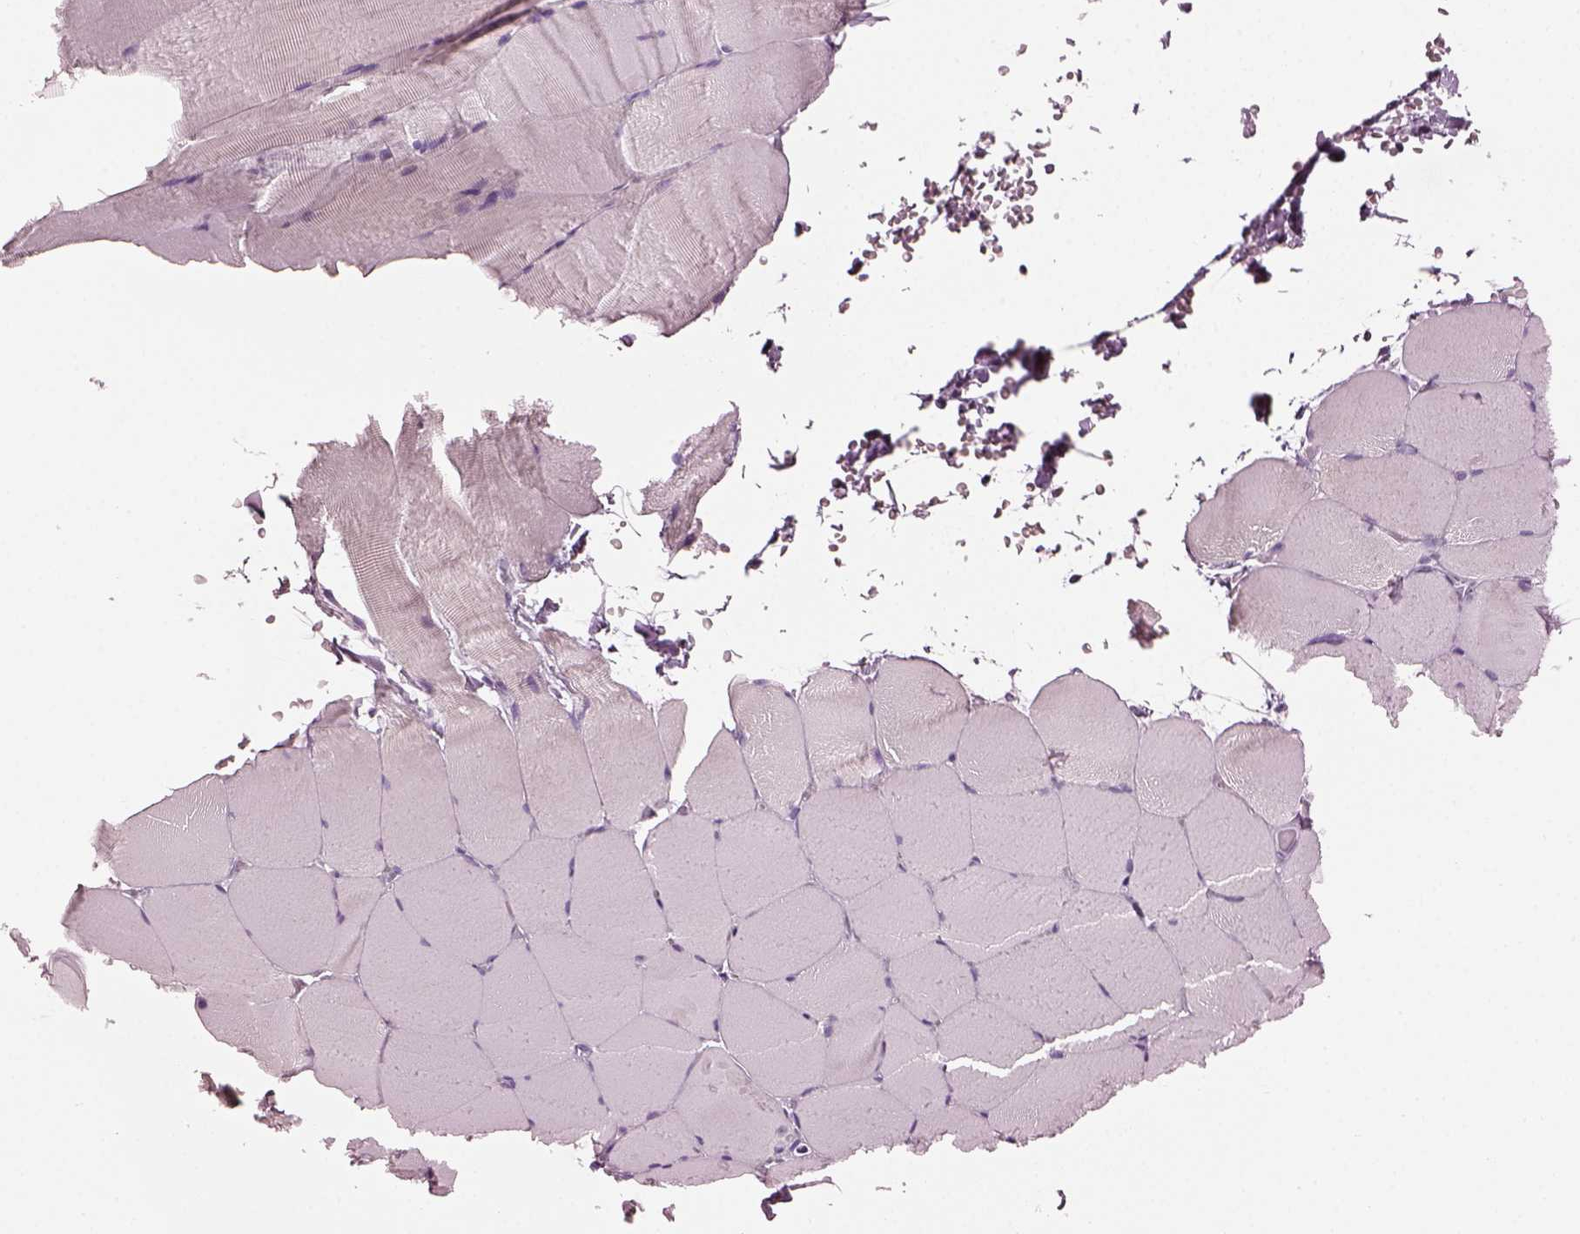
{"staining": {"intensity": "negative", "quantity": "none", "location": "none"}, "tissue": "skeletal muscle", "cell_type": "Myocytes", "image_type": "normal", "snomed": [{"axis": "morphology", "description": "Normal tissue, NOS"}, {"axis": "topography", "description": "Skeletal muscle"}], "caption": "Histopathology image shows no significant protein expression in myocytes of normal skeletal muscle. Brightfield microscopy of immunohistochemistry (IHC) stained with DAB (brown) and hematoxylin (blue), captured at high magnification.", "gene": "TMEM231", "patient": {"sex": "female", "age": 37}}